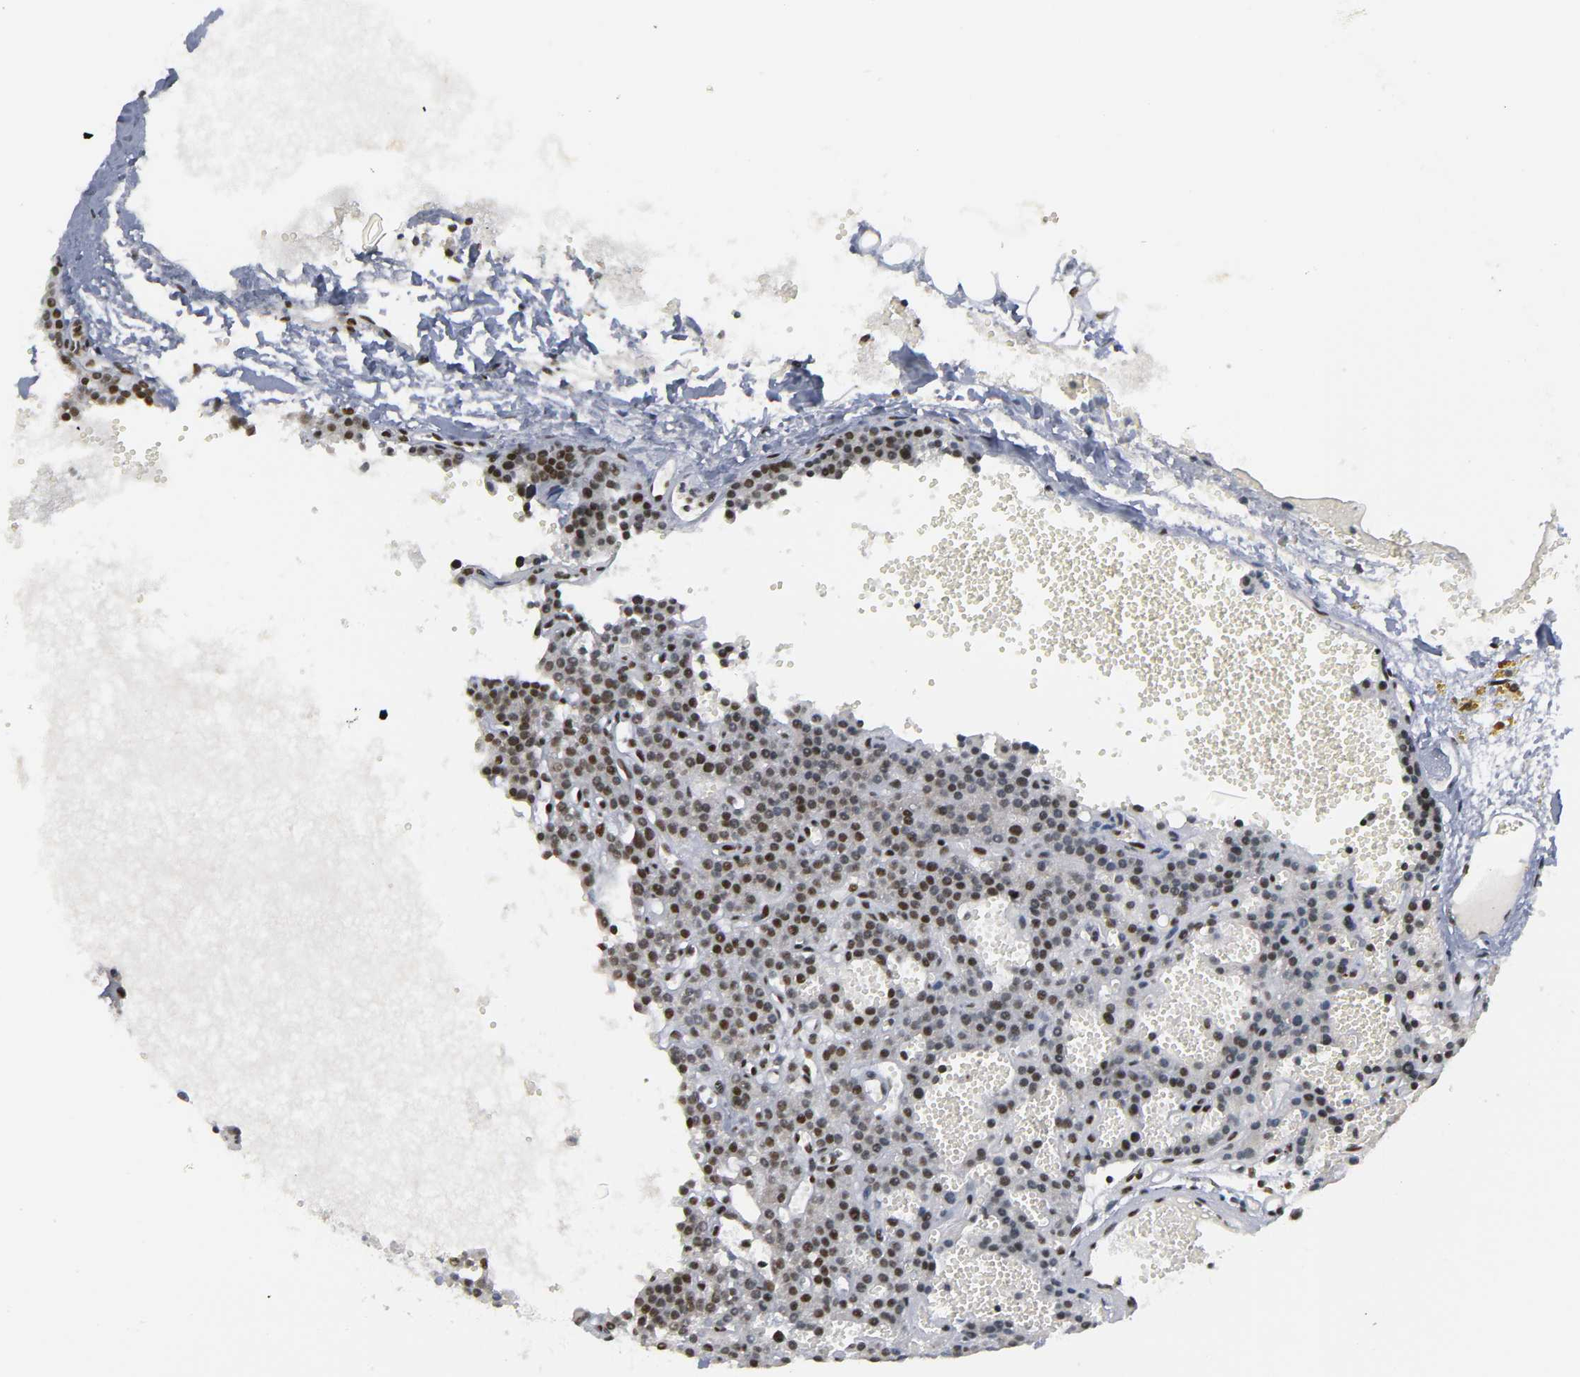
{"staining": {"intensity": "moderate", "quantity": ">75%", "location": "nuclear"}, "tissue": "parathyroid gland", "cell_type": "Glandular cells", "image_type": "normal", "snomed": [{"axis": "morphology", "description": "Normal tissue, NOS"}, {"axis": "topography", "description": "Parathyroid gland"}], "caption": "A photomicrograph showing moderate nuclear staining in approximately >75% of glandular cells in normal parathyroid gland, as visualized by brown immunohistochemical staining.", "gene": "CREBBP", "patient": {"sex": "male", "age": 25}}